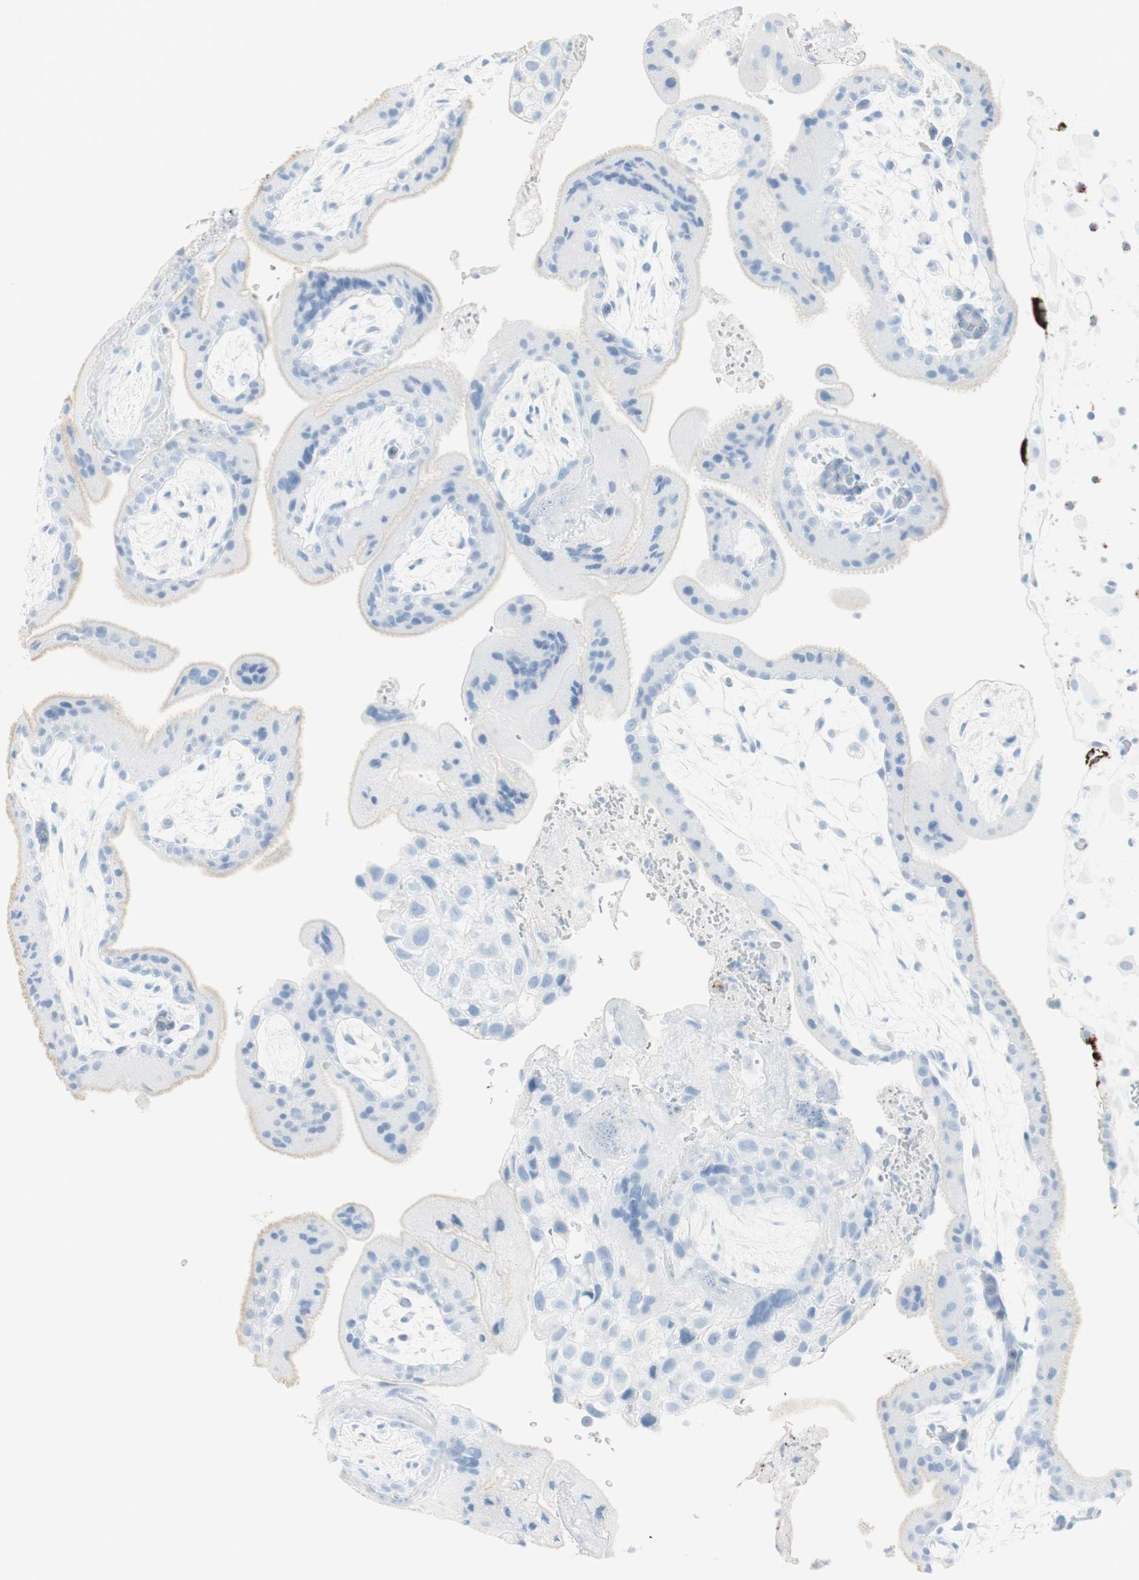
{"staining": {"intensity": "negative", "quantity": "none", "location": "none"}, "tissue": "placenta", "cell_type": "Decidual cells", "image_type": "normal", "snomed": [{"axis": "morphology", "description": "Normal tissue, NOS"}, {"axis": "topography", "description": "Placenta"}], "caption": "Decidual cells are negative for brown protein staining in normal placenta. Nuclei are stained in blue.", "gene": "NAPSA", "patient": {"sex": "female", "age": 35}}